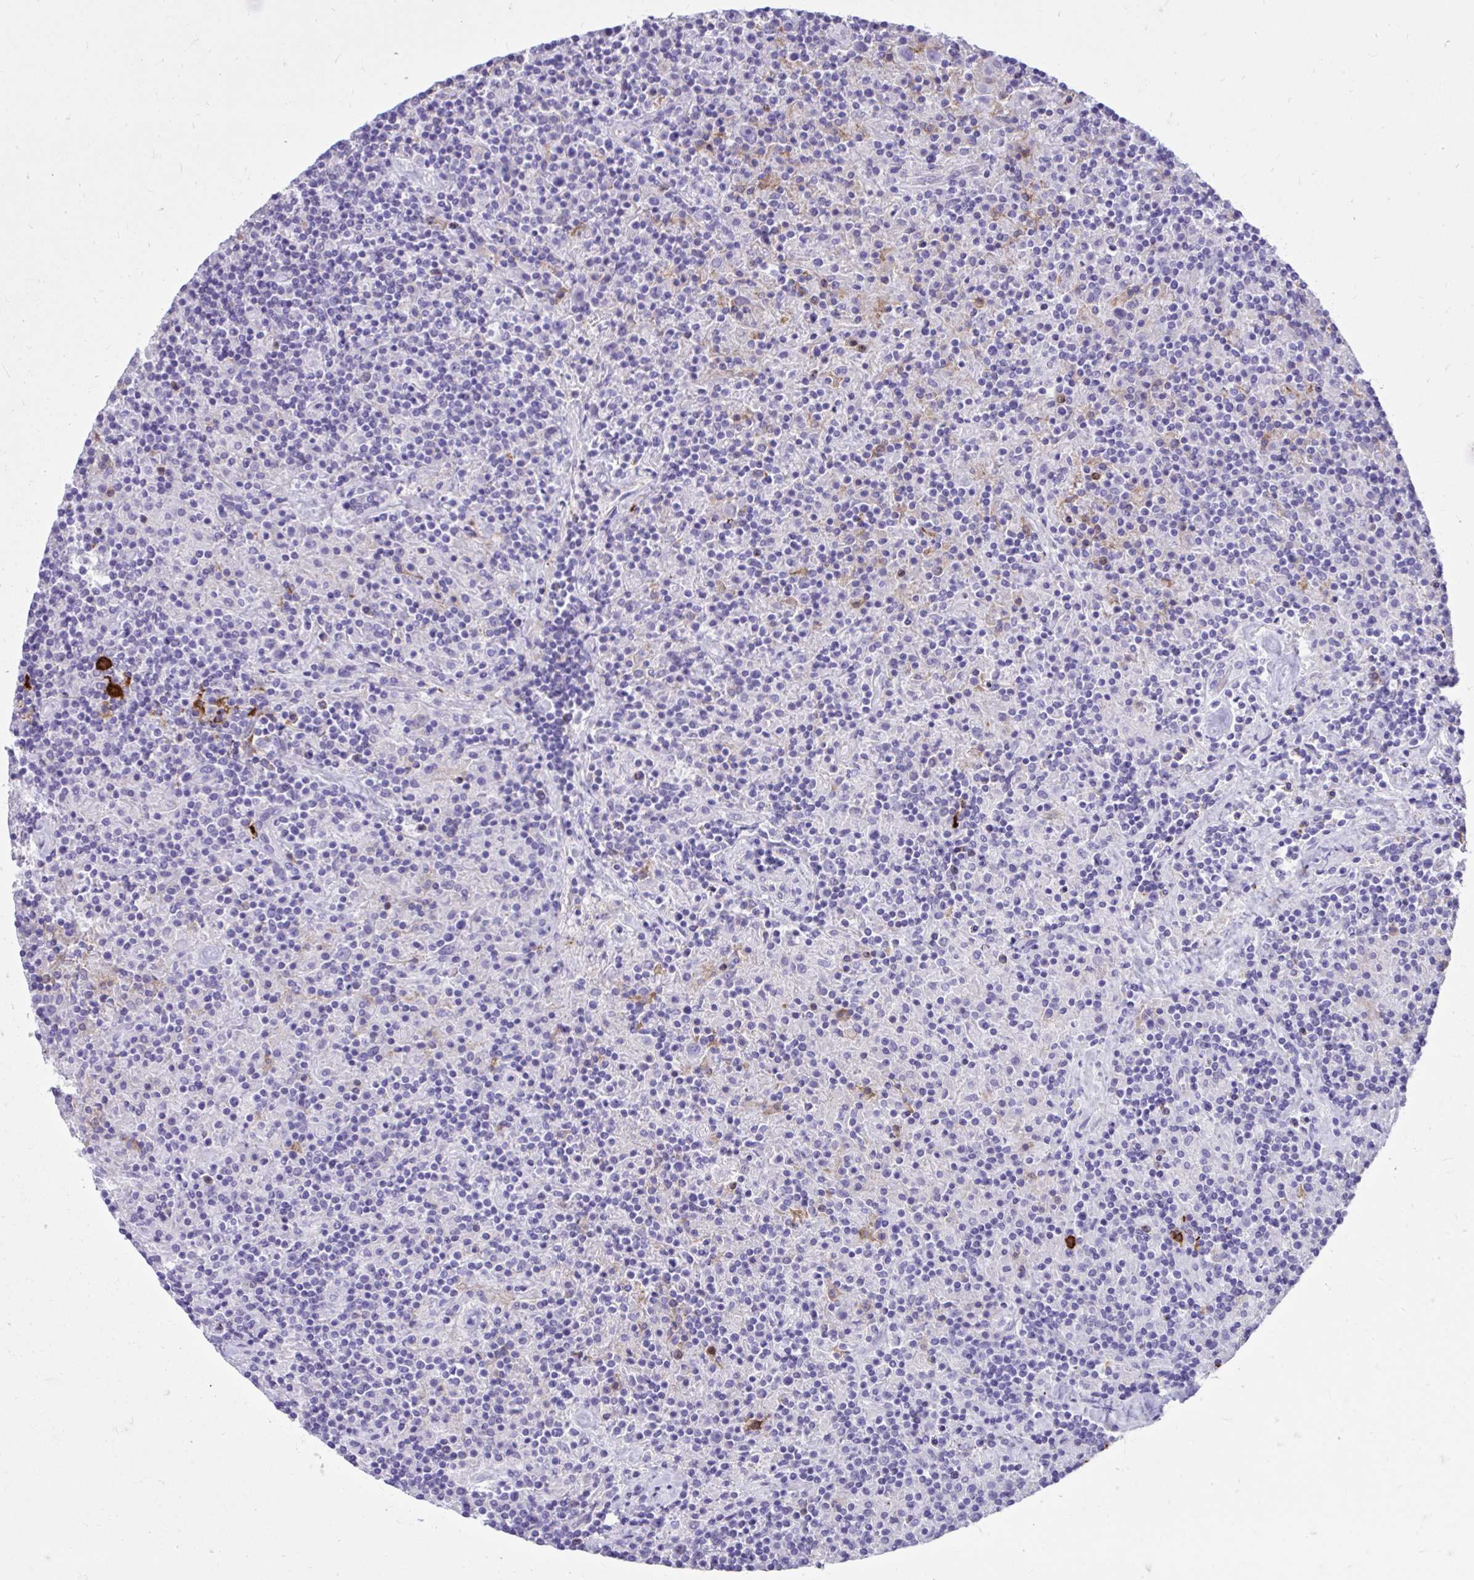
{"staining": {"intensity": "negative", "quantity": "none", "location": "none"}, "tissue": "lymphoma", "cell_type": "Tumor cells", "image_type": "cancer", "snomed": [{"axis": "morphology", "description": "Hodgkin's disease, NOS"}, {"axis": "topography", "description": "Lymph node"}], "caption": "A photomicrograph of human Hodgkin's disease is negative for staining in tumor cells. (DAB IHC visualized using brightfield microscopy, high magnification).", "gene": "TLR7", "patient": {"sex": "male", "age": 70}}